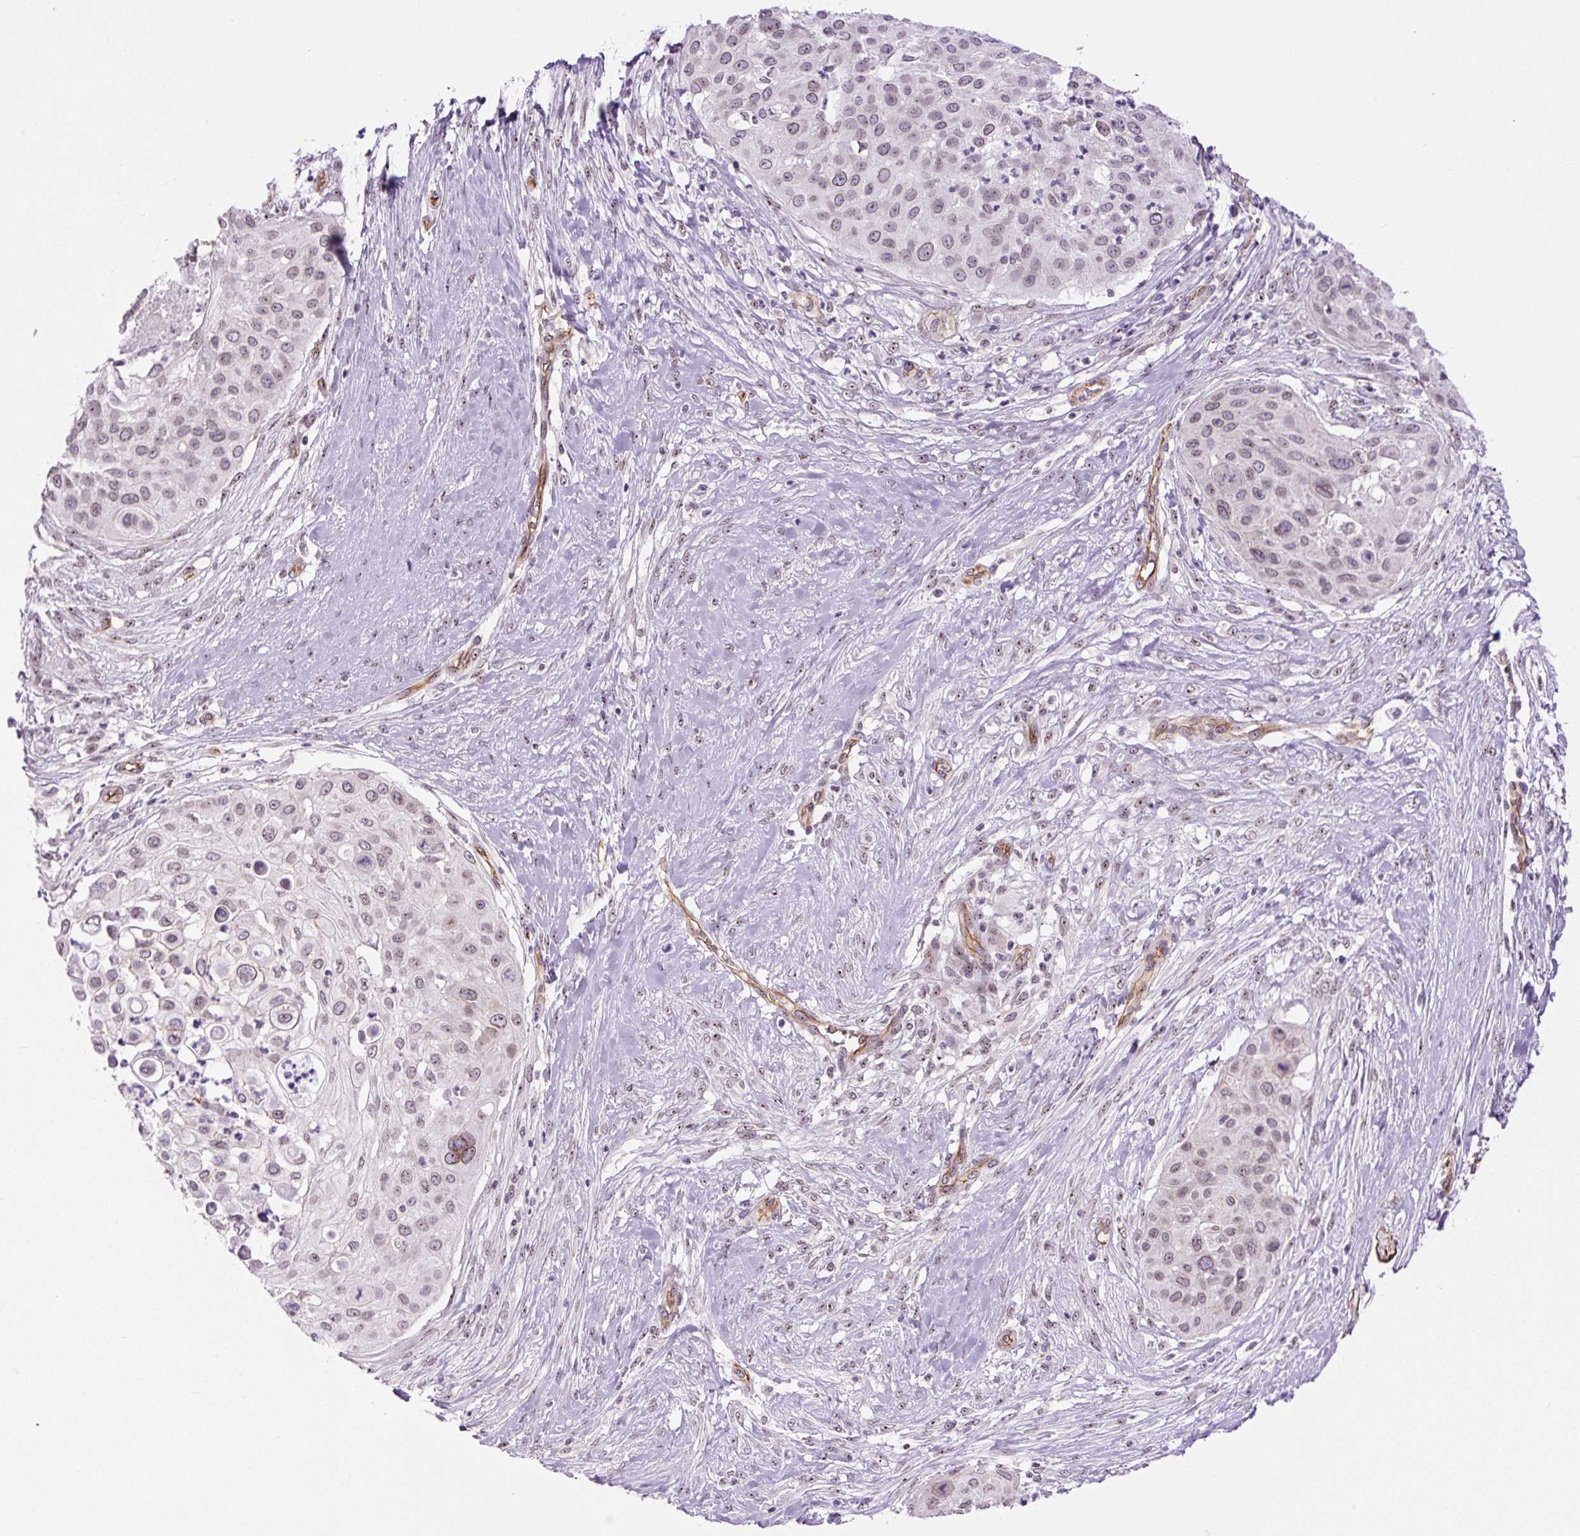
{"staining": {"intensity": "negative", "quantity": "none", "location": "none"}, "tissue": "skin cancer", "cell_type": "Tumor cells", "image_type": "cancer", "snomed": [{"axis": "morphology", "description": "Squamous cell carcinoma, NOS"}, {"axis": "topography", "description": "Skin"}], "caption": "High power microscopy photomicrograph of an immunohistochemistry photomicrograph of skin cancer, revealing no significant staining in tumor cells.", "gene": "MYO5C", "patient": {"sex": "female", "age": 87}}